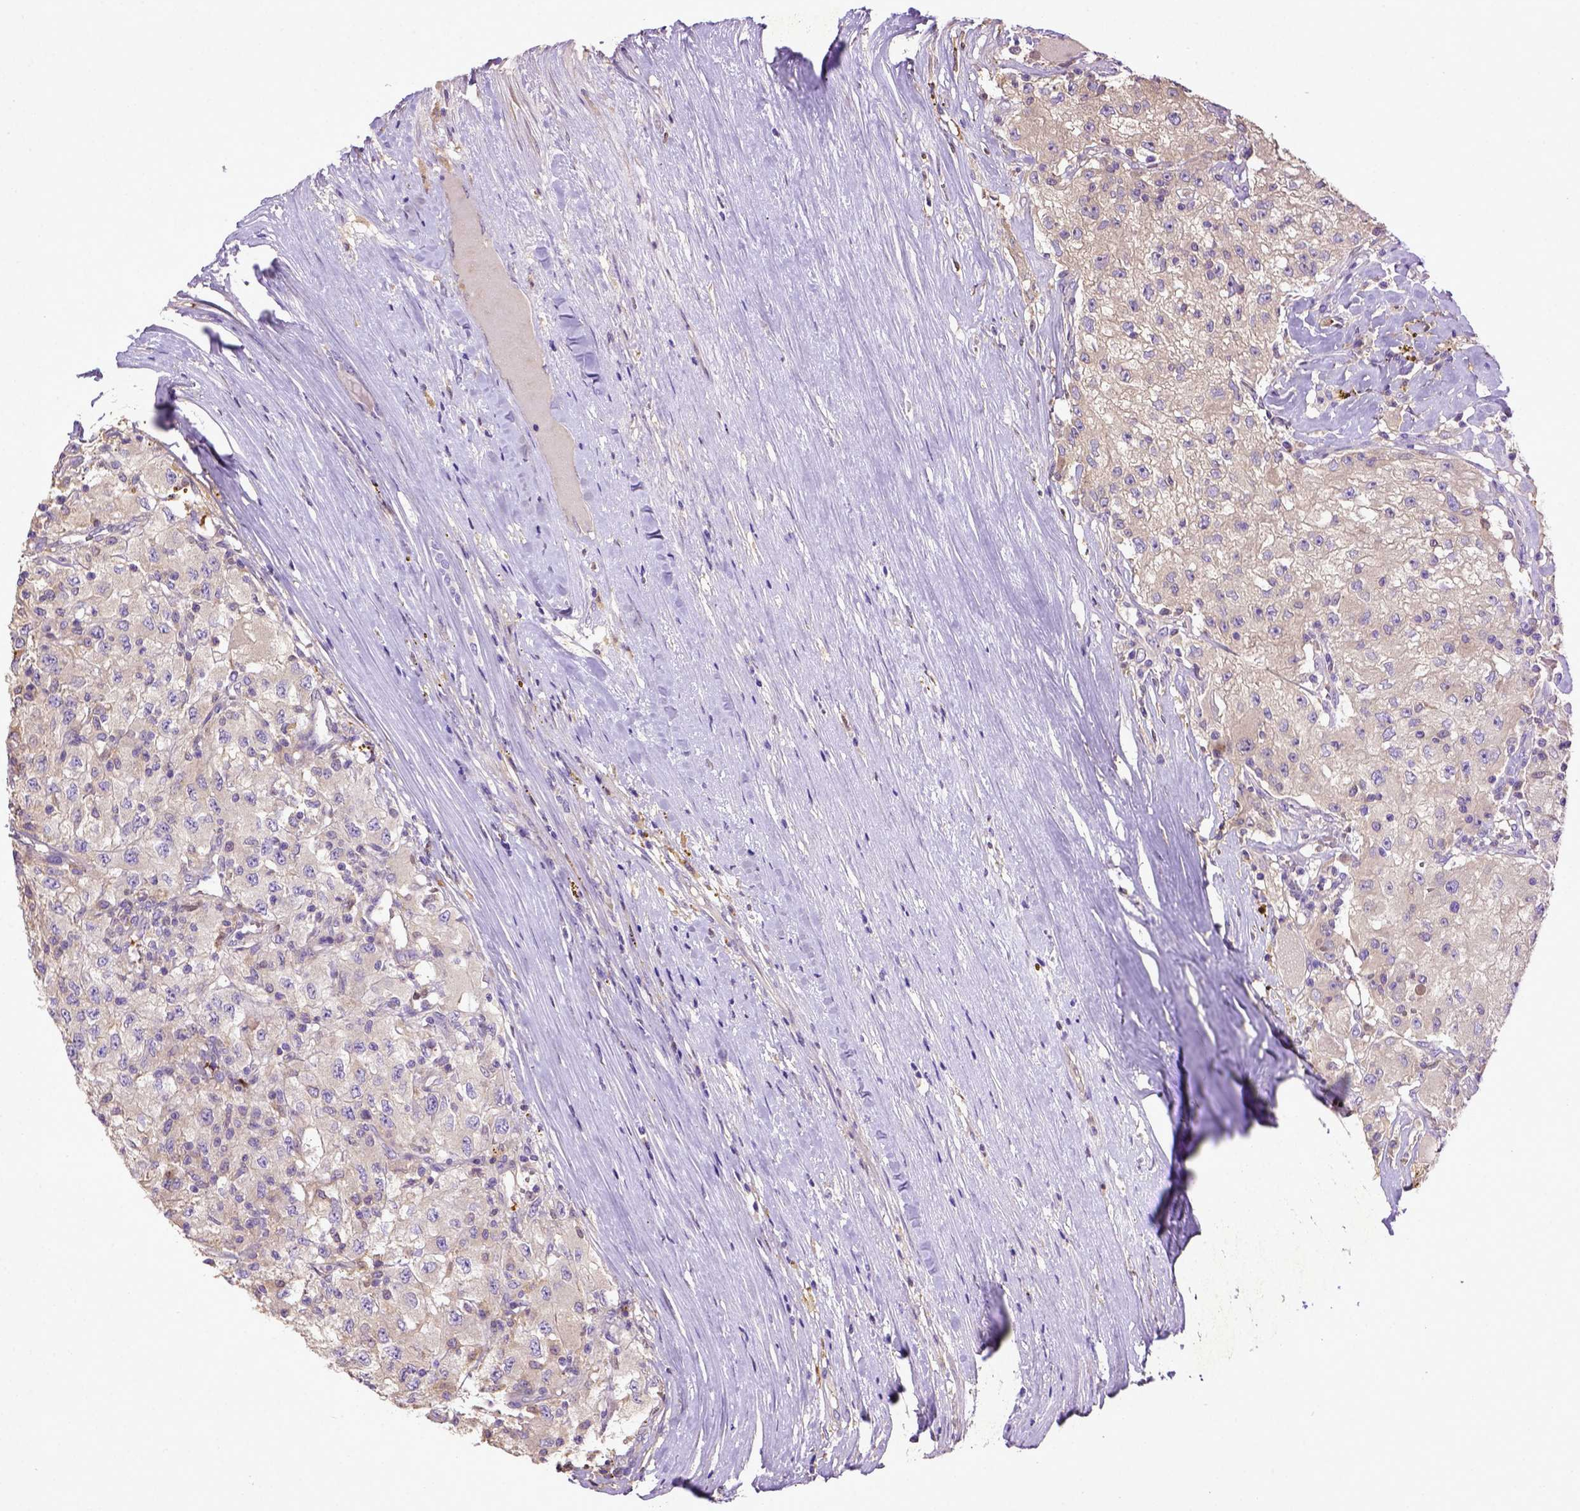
{"staining": {"intensity": "weak", "quantity": "25%-75%", "location": "cytoplasmic/membranous"}, "tissue": "renal cancer", "cell_type": "Tumor cells", "image_type": "cancer", "snomed": [{"axis": "morphology", "description": "Adenocarcinoma, NOS"}, {"axis": "topography", "description": "Kidney"}], "caption": "Adenocarcinoma (renal) tissue demonstrates weak cytoplasmic/membranous staining in approximately 25%-75% of tumor cells (brown staining indicates protein expression, while blue staining denotes nuclei).", "gene": "DEPDC1B", "patient": {"sex": "female", "age": 67}}